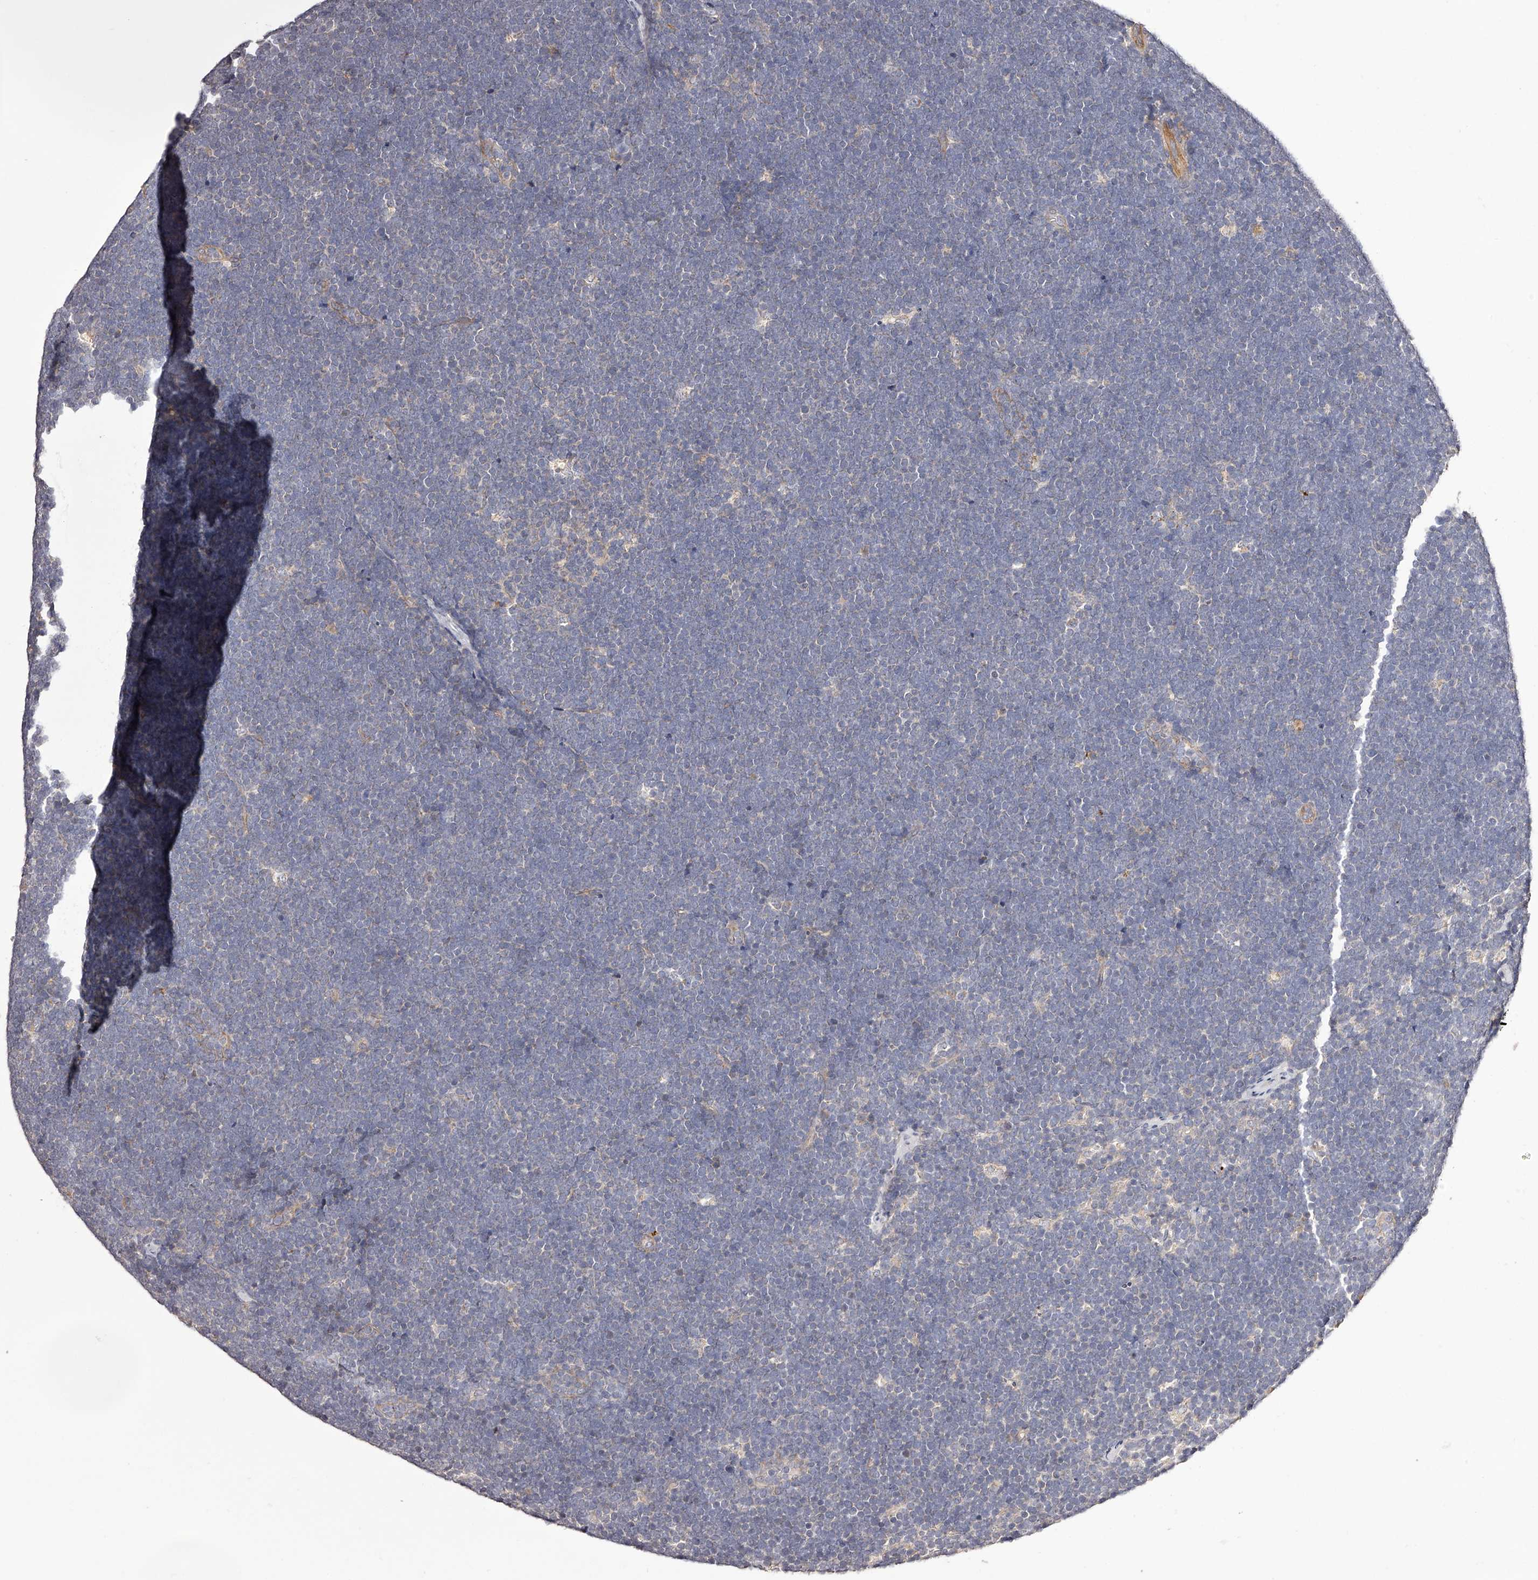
{"staining": {"intensity": "negative", "quantity": "none", "location": "none"}, "tissue": "lymphoma", "cell_type": "Tumor cells", "image_type": "cancer", "snomed": [{"axis": "morphology", "description": "Malignant lymphoma, non-Hodgkin's type, High grade"}, {"axis": "topography", "description": "Lymph node"}], "caption": "The IHC image has no significant positivity in tumor cells of lymphoma tissue.", "gene": "ODF2L", "patient": {"sex": "male", "age": 13}}